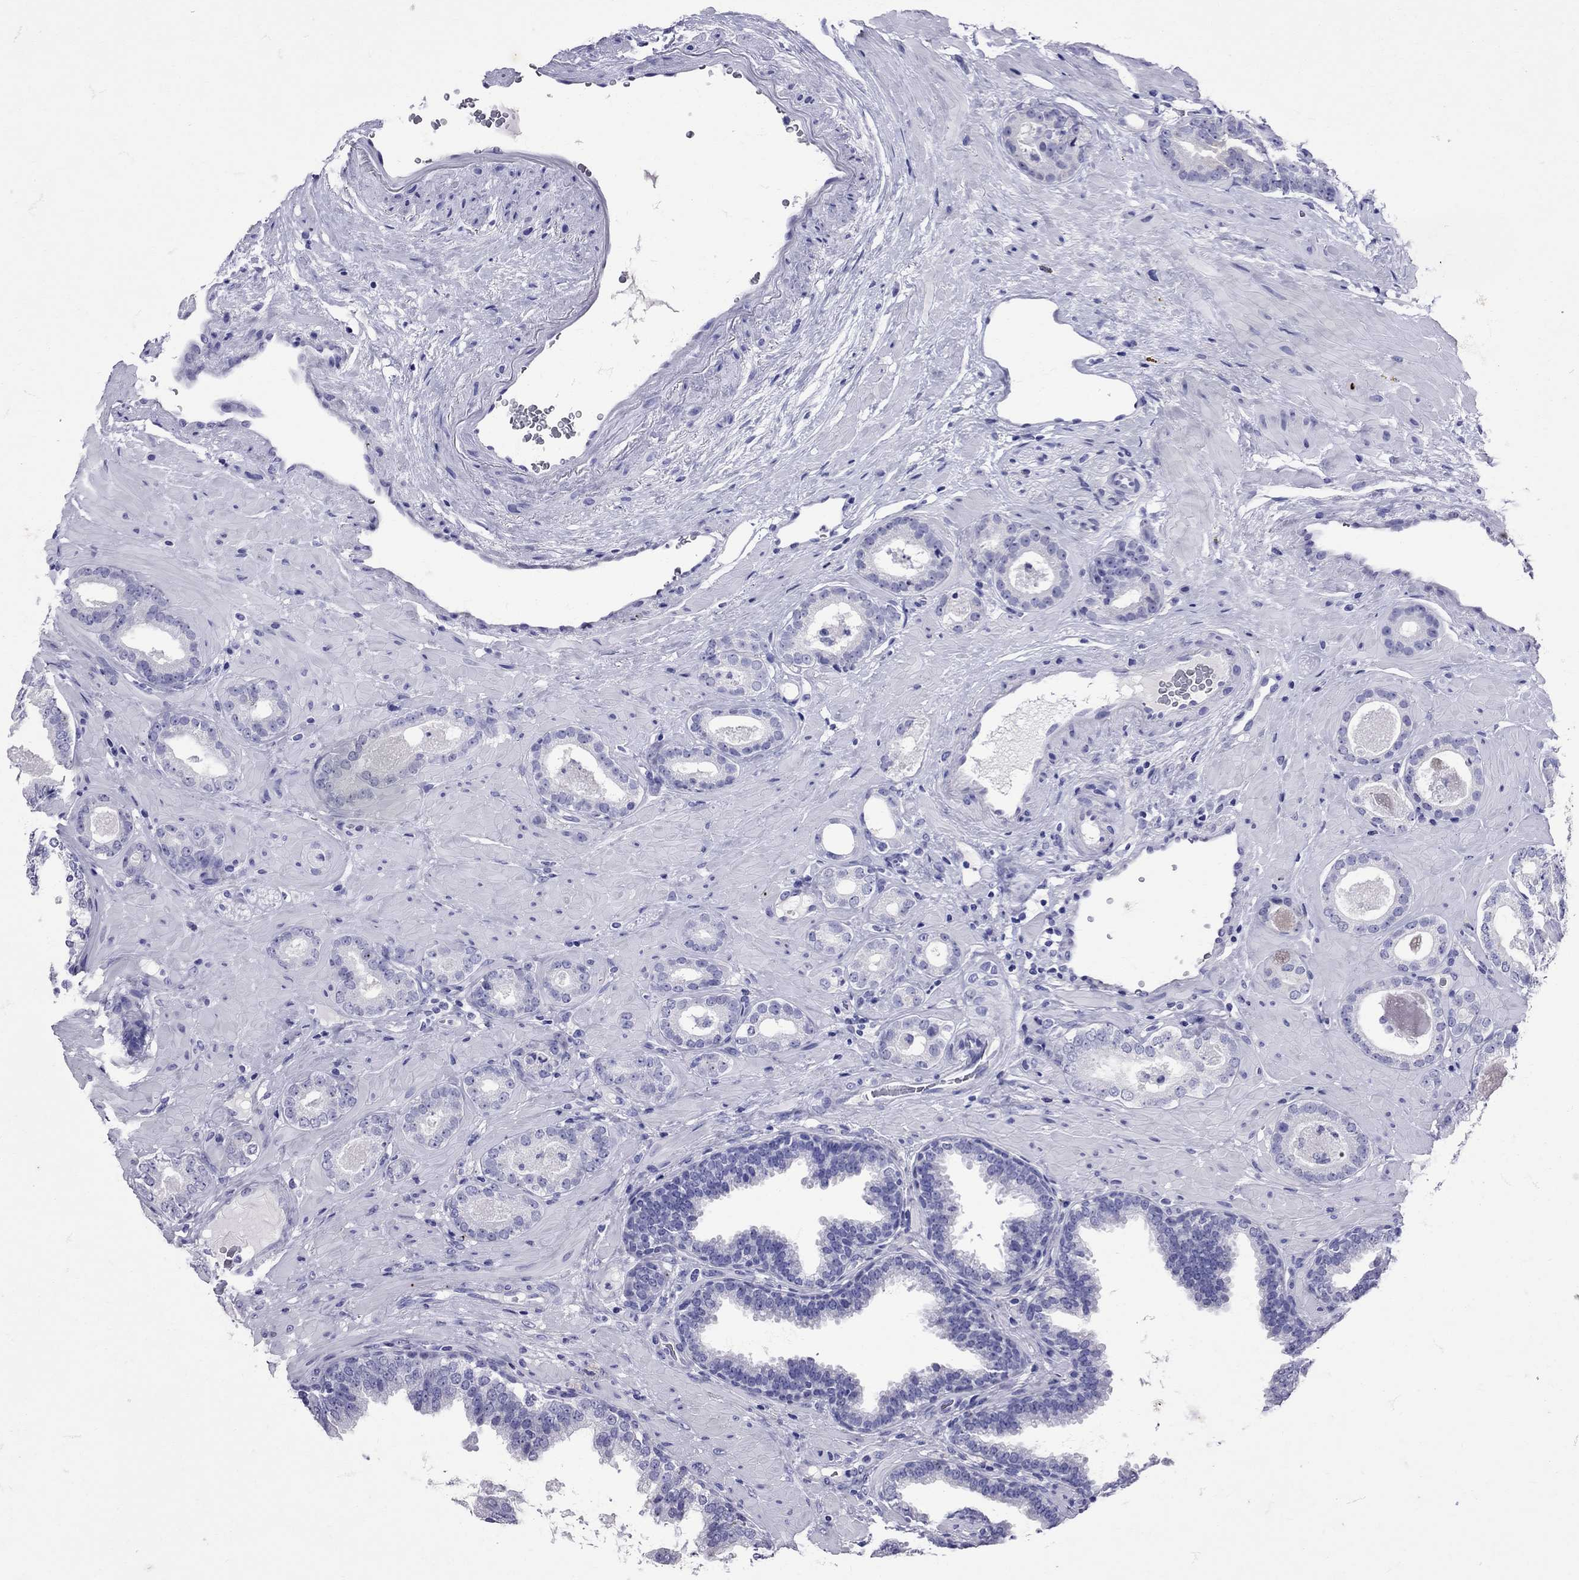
{"staining": {"intensity": "negative", "quantity": "none", "location": "none"}, "tissue": "prostate cancer", "cell_type": "Tumor cells", "image_type": "cancer", "snomed": [{"axis": "morphology", "description": "Adenocarcinoma, Low grade"}, {"axis": "topography", "description": "Prostate"}], "caption": "The micrograph displays no significant staining in tumor cells of low-grade adenocarcinoma (prostate).", "gene": "AVP", "patient": {"sex": "male", "age": 60}}